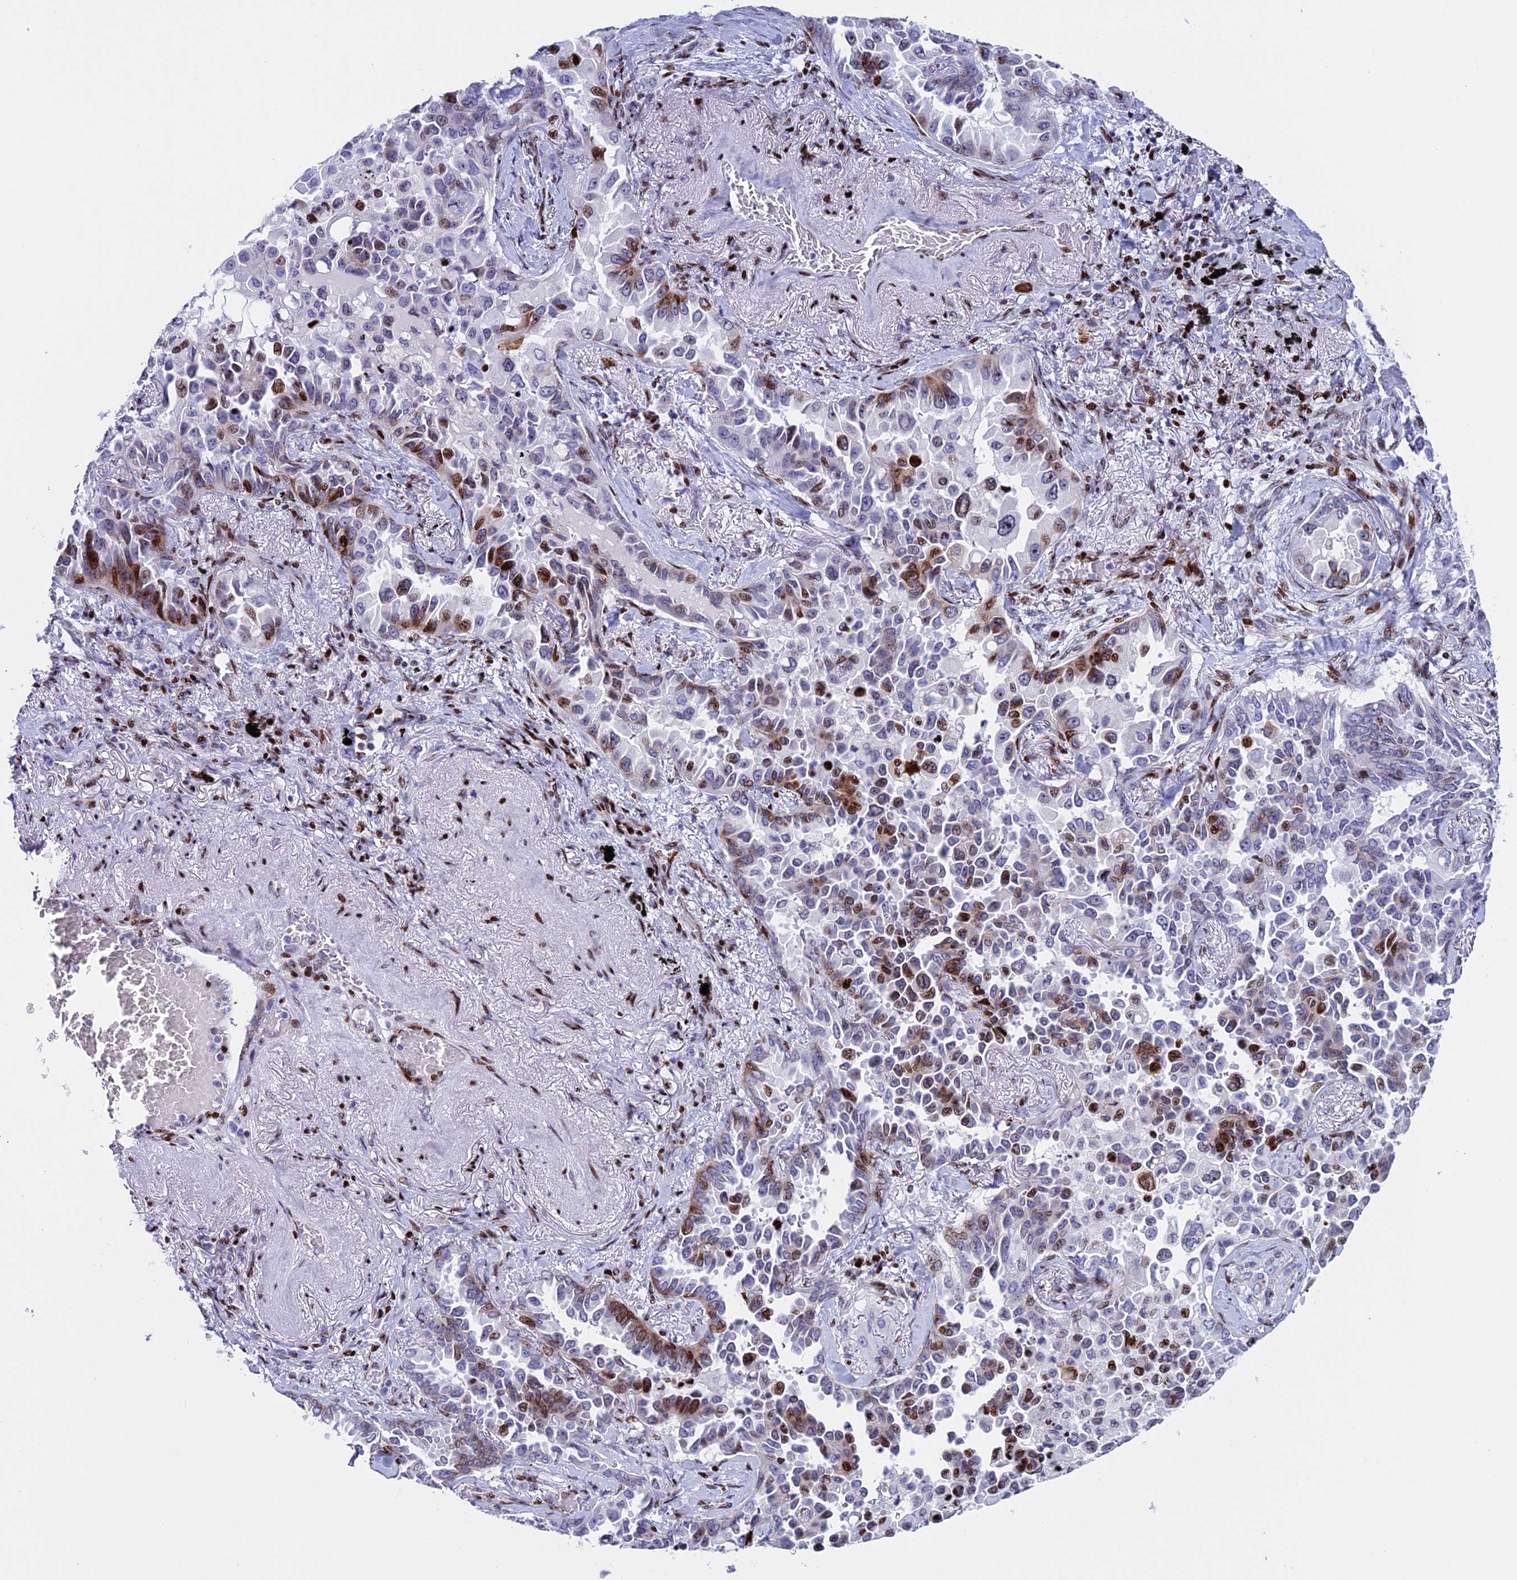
{"staining": {"intensity": "strong", "quantity": "<25%", "location": "nuclear"}, "tissue": "lung cancer", "cell_type": "Tumor cells", "image_type": "cancer", "snomed": [{"axis": "morphology", "description": "Adenocarcinoma, NOS"}, {"axis": "topography", "description": "Lung"}], "caption": "Approximately <25% of tumor cells in lung cancer (adenocarcinoma) reveal strong nuclear protein expression as visualized by brown immunohistochemical staining.", "gene": "BTBD3", "patient": {"sex": "female", "age": 67}}